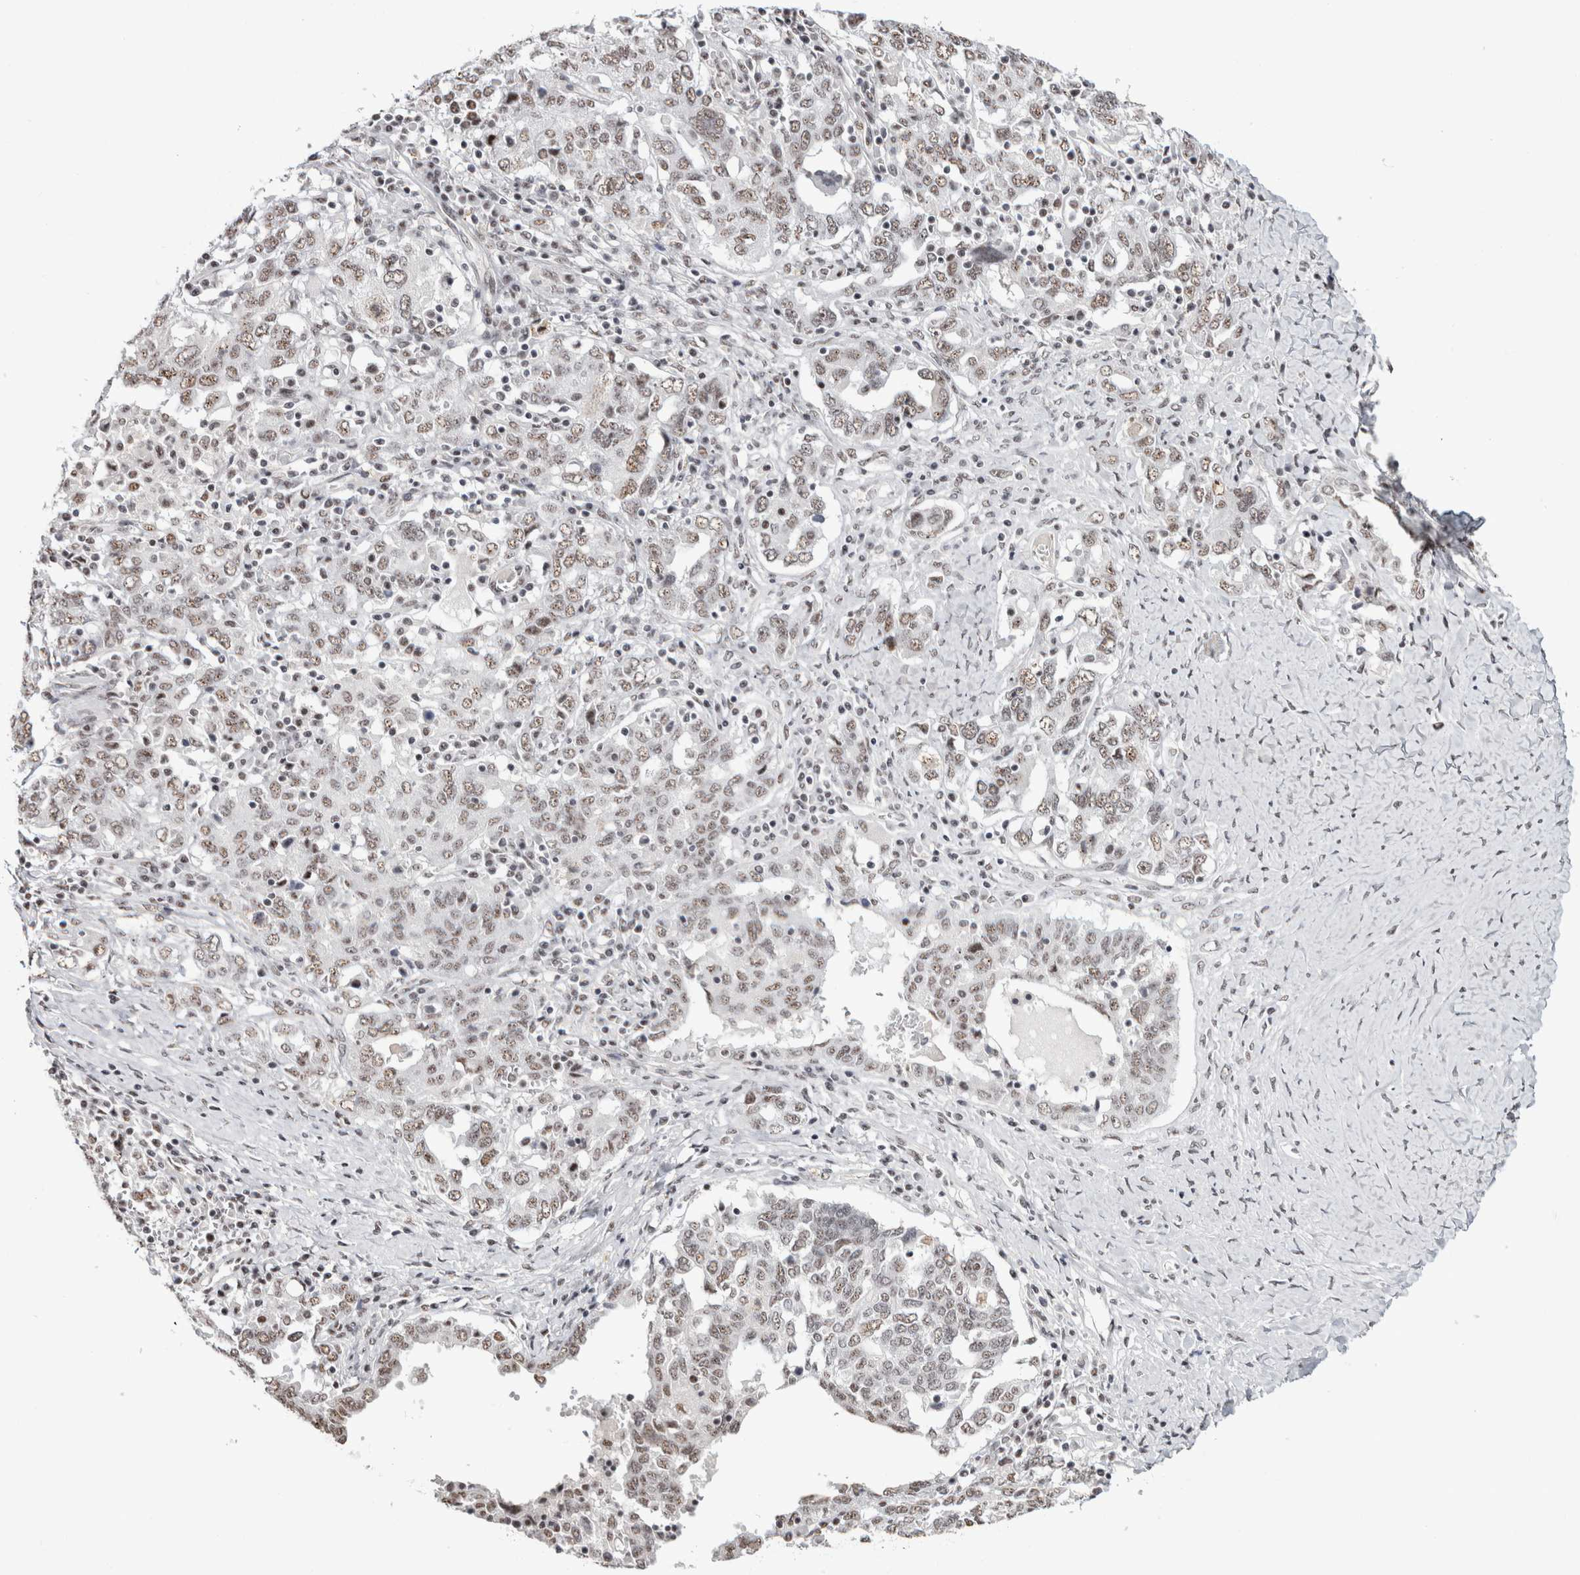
{"staining": {"intensity": "weak", "quantity": ">75%", "location": "nuclear"}, "tissue": "ovarian cancer", "cell_type": "Tumor cells", "image_type": "cancer", "snomed": [{"axis": "morphology", "description": "Carcinoma, endometroid"}, {"axis": "topography", "description": "Ovary"}], "caption": "Immunohistochemical staining of ovarian endometroid carcinoma displays low levels of weak nuclear positivity in approximately >75% of tumor cells. (DAB (3,3'-diaminobenzidine) IHC, brown staining for protein, blue staining for nuclei).", "gene": "MKNK1", "patient": {"sex": "female", "age": 62}}